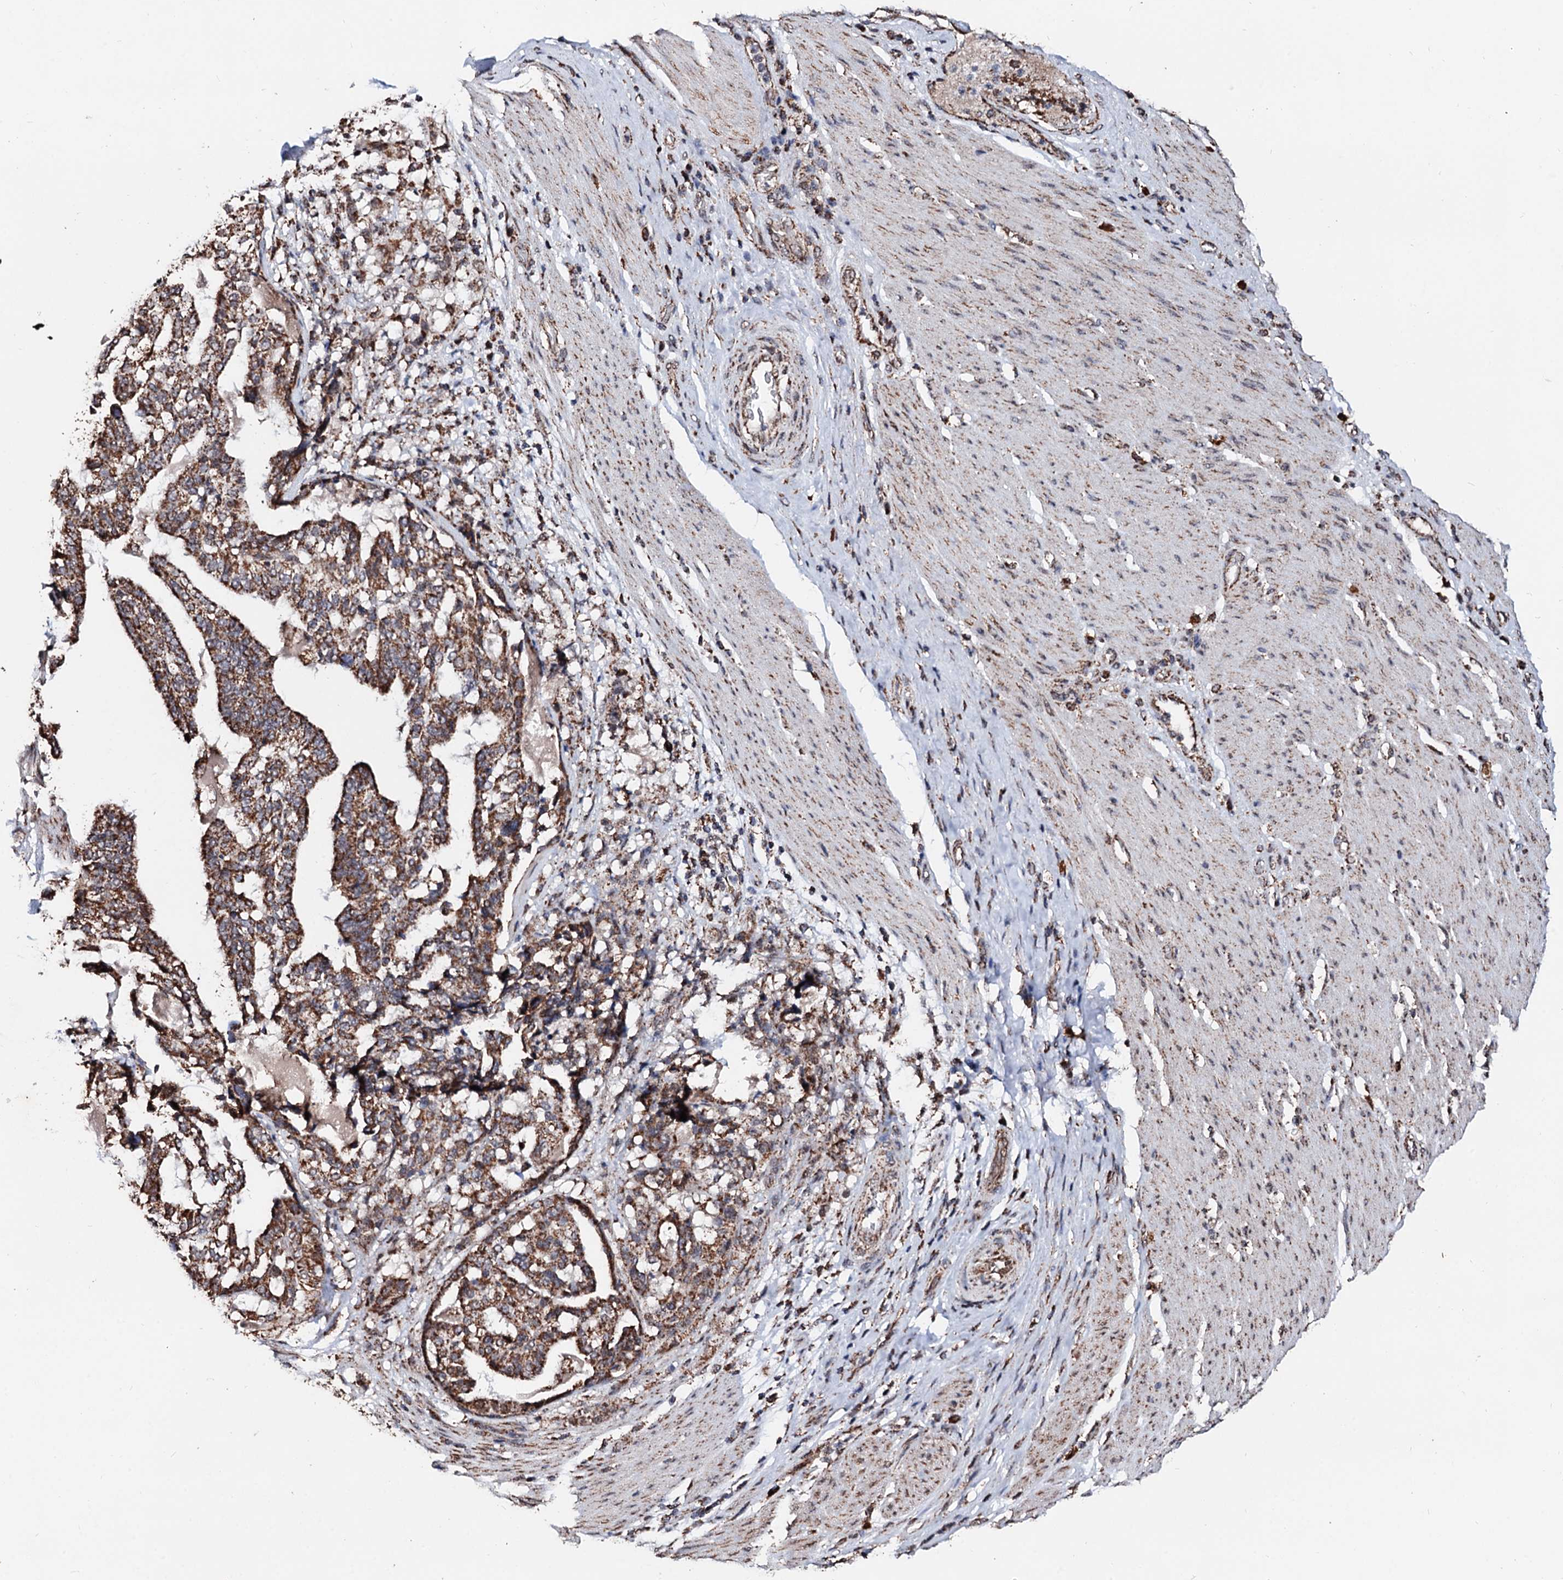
{"staining": {"intensity": "moderate", "quantity": ">75%", "location": "cytoplasmic/membranous"}, "tissue": "stomach cancer", "cell_type": "Tumor cells", "image_type": "cancer", "snomed": [{"axis": "morphology", "description": "Adenocarcinoma, NOS"}, {"axis": "topography", "description": "Stomach"}], "caption": "Moderate cytoplasmic/membranous protein expression is identified in approximately >75% of tumor cells in stomach cancer (adenocarcinoma).", "gene": "SECISBP2L", "patient": {"sex": "male", "age": 48}}